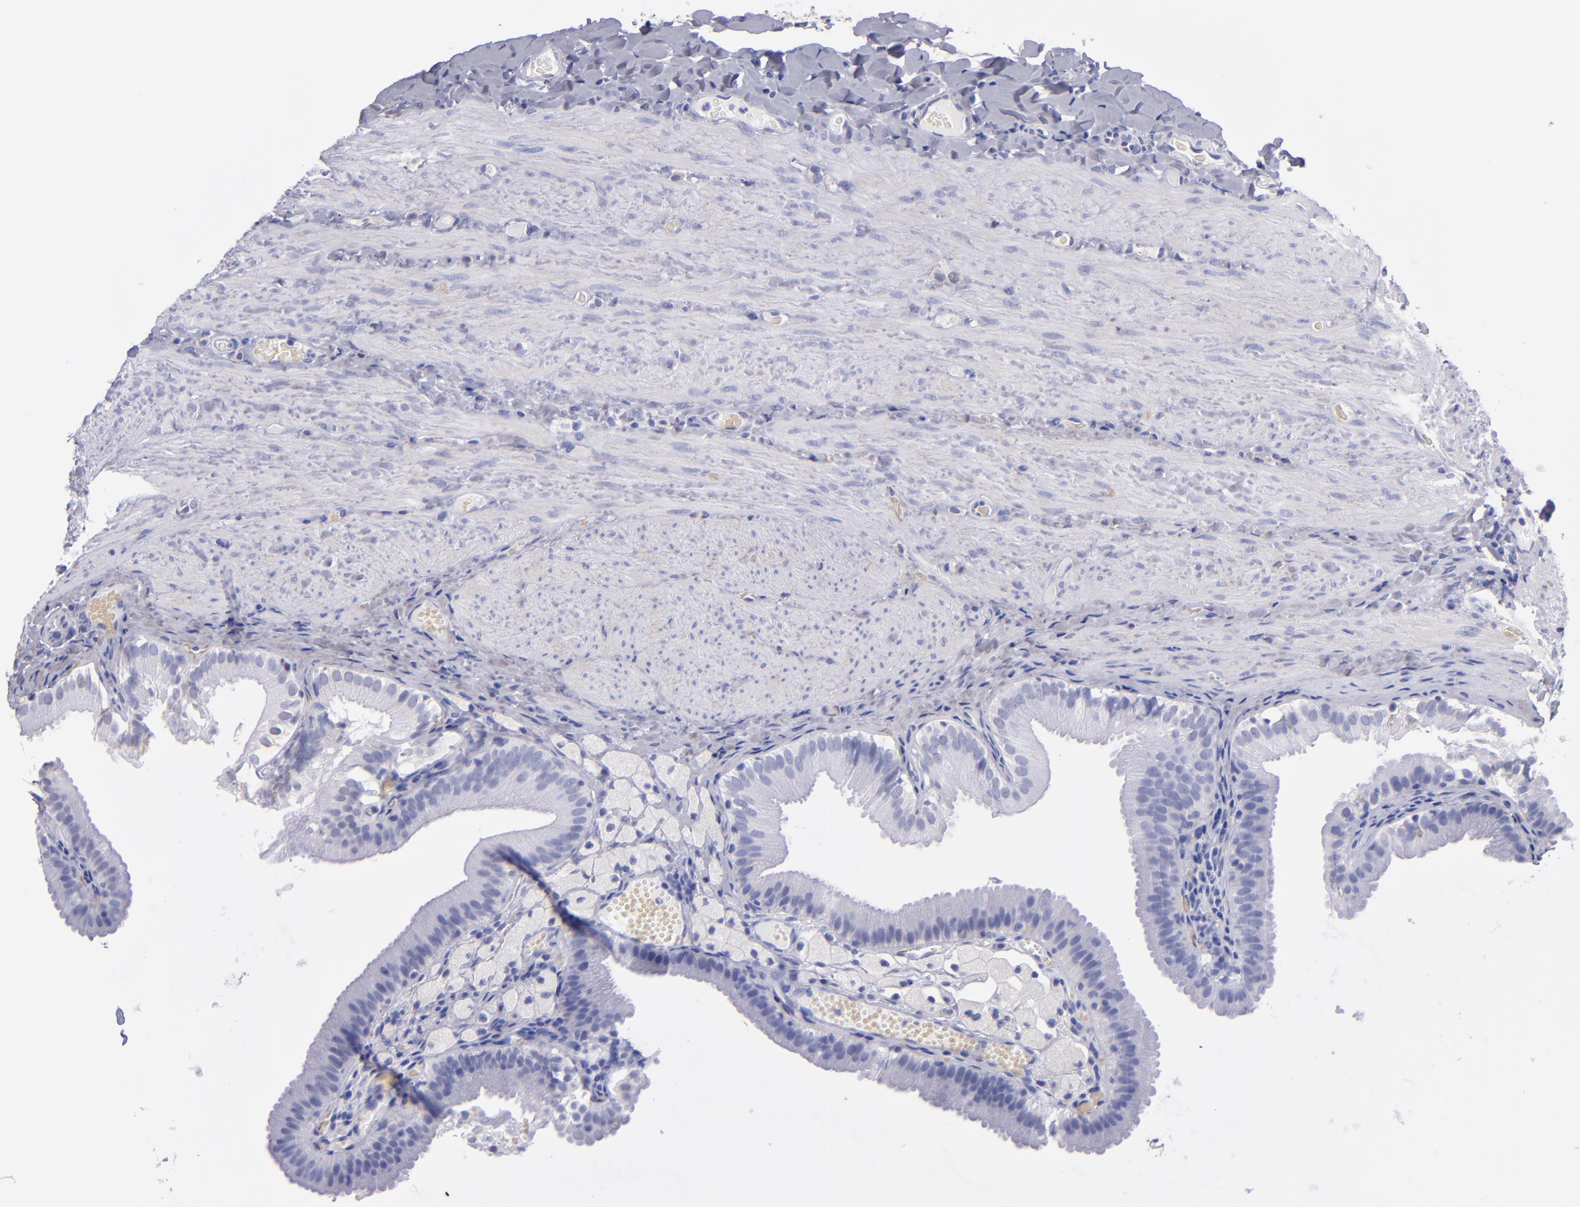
{"staining": {"intensity": "negative", "quantity": "none", "location": "none"}, "tissue": "gallbladder", "cell_type": "Glandular cells", "image_type": "normal", "snomed": [{"axis": "morphology", "description": "Normal tissue, NOS"}, {"axis": "topography", "description": "Gallbladder"}], "caption": "Glandular cells show no significant positivity in normal gallbladder. (DAB (3,3'-diaminobenzidine) immunohistochemistry with hematoxylin counter stain).", "gene": "TG", "patient": {"sex": "female", "age": 24}}